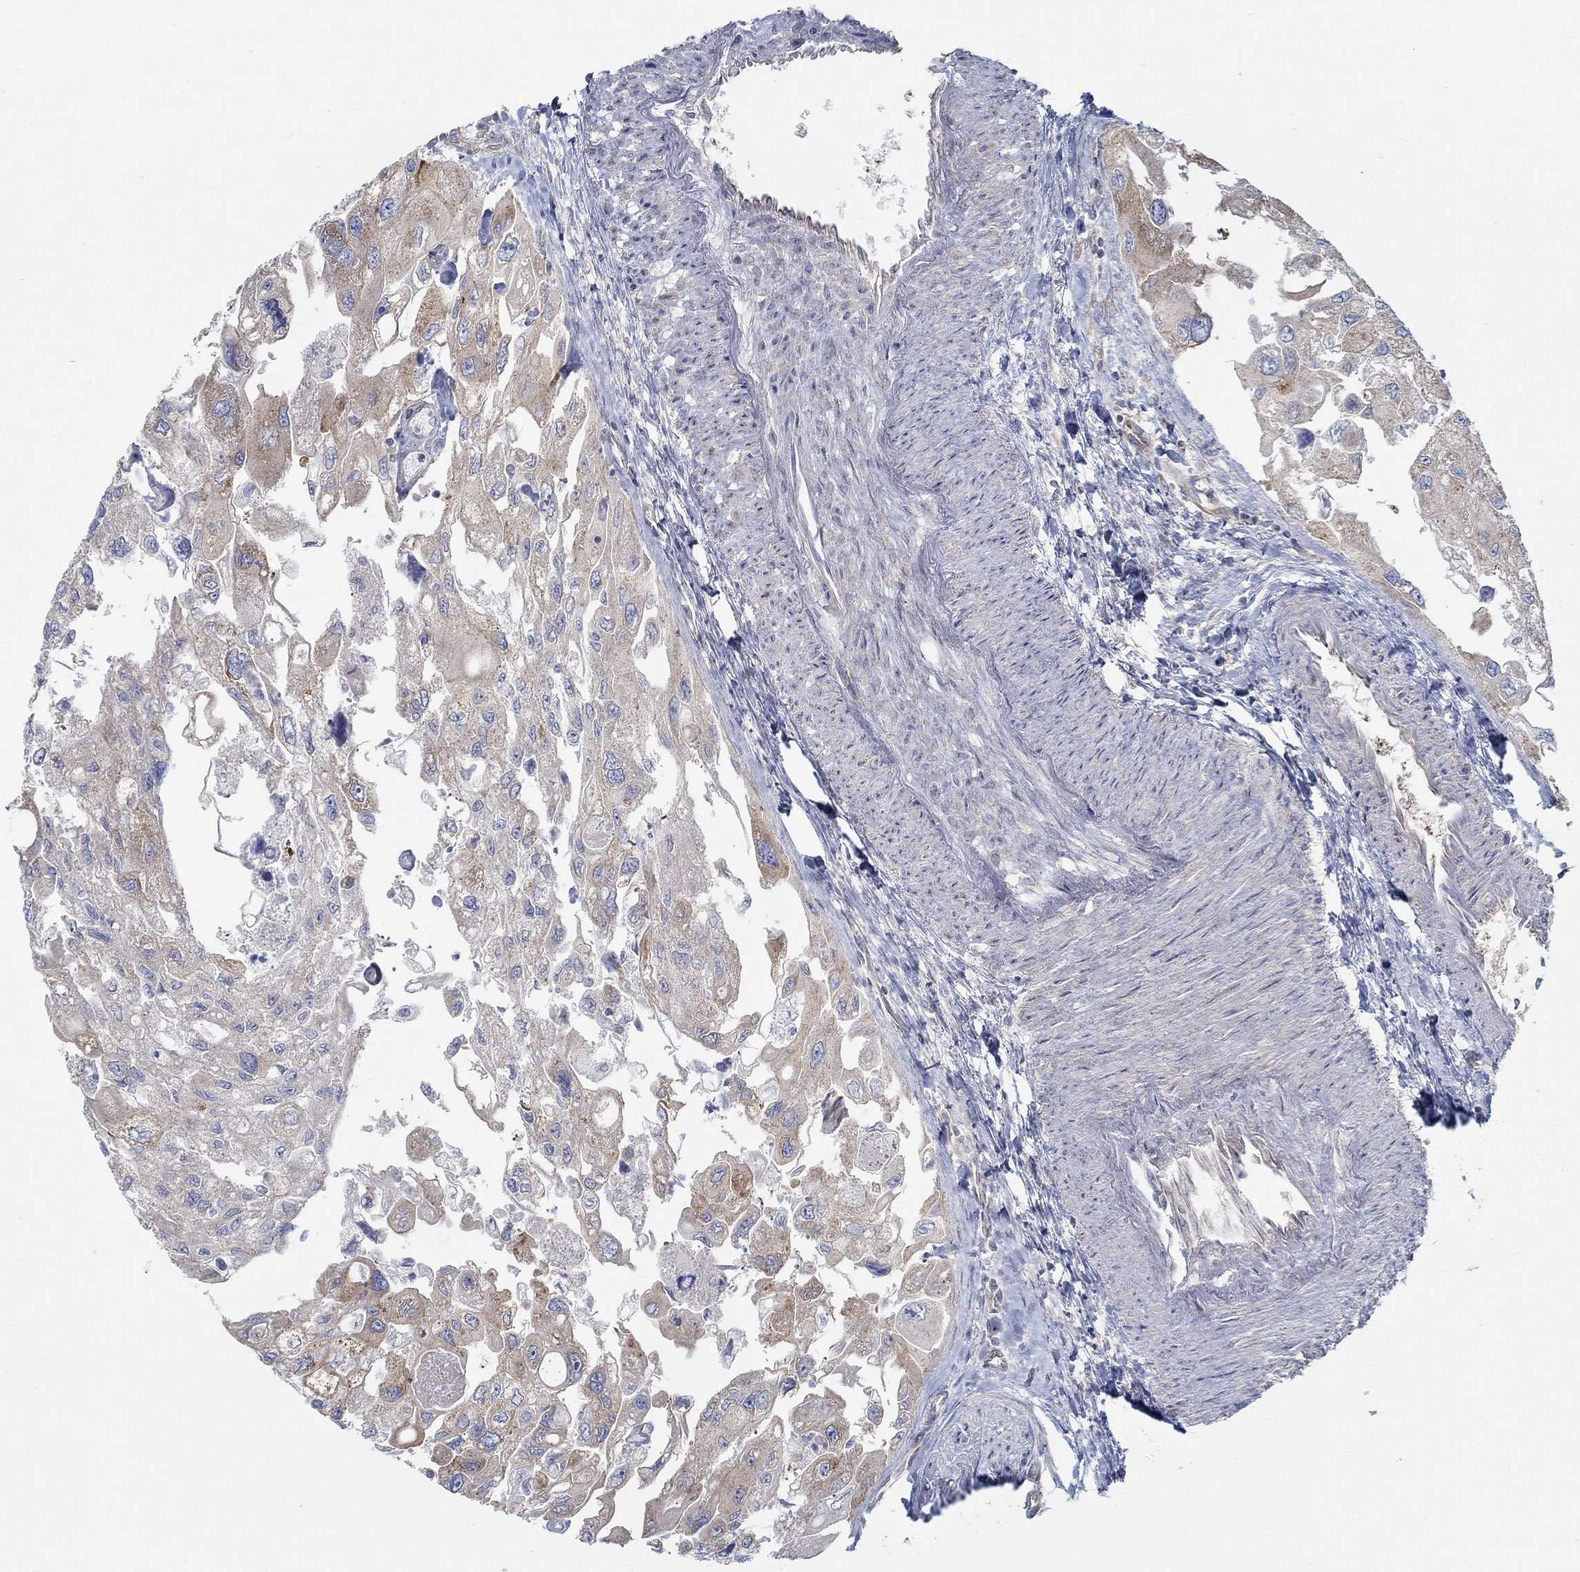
{"staining": {"intensity": "moderate", "quantity": "25%-75%", "location": "cytoplasmic/membranous"}, "tissue": "urothelial cancer", "cell_type": "Tumor cells", "image_type": "cancer", "snomed": [{"axis": "morphology", "description": "Urothelial carcinoma, High grade"}, {"axis": "topography", "description": "Urinary bladder"}], "caption": "Protein staining of urothelial carcinoma (high-grade) tissue demonstrates moderate cytoplasmic/membranous expression in approximately 25%-75% of tumor cells.", "gene": "SPAG9", "patient": {"sex": "male", "age": 59}}